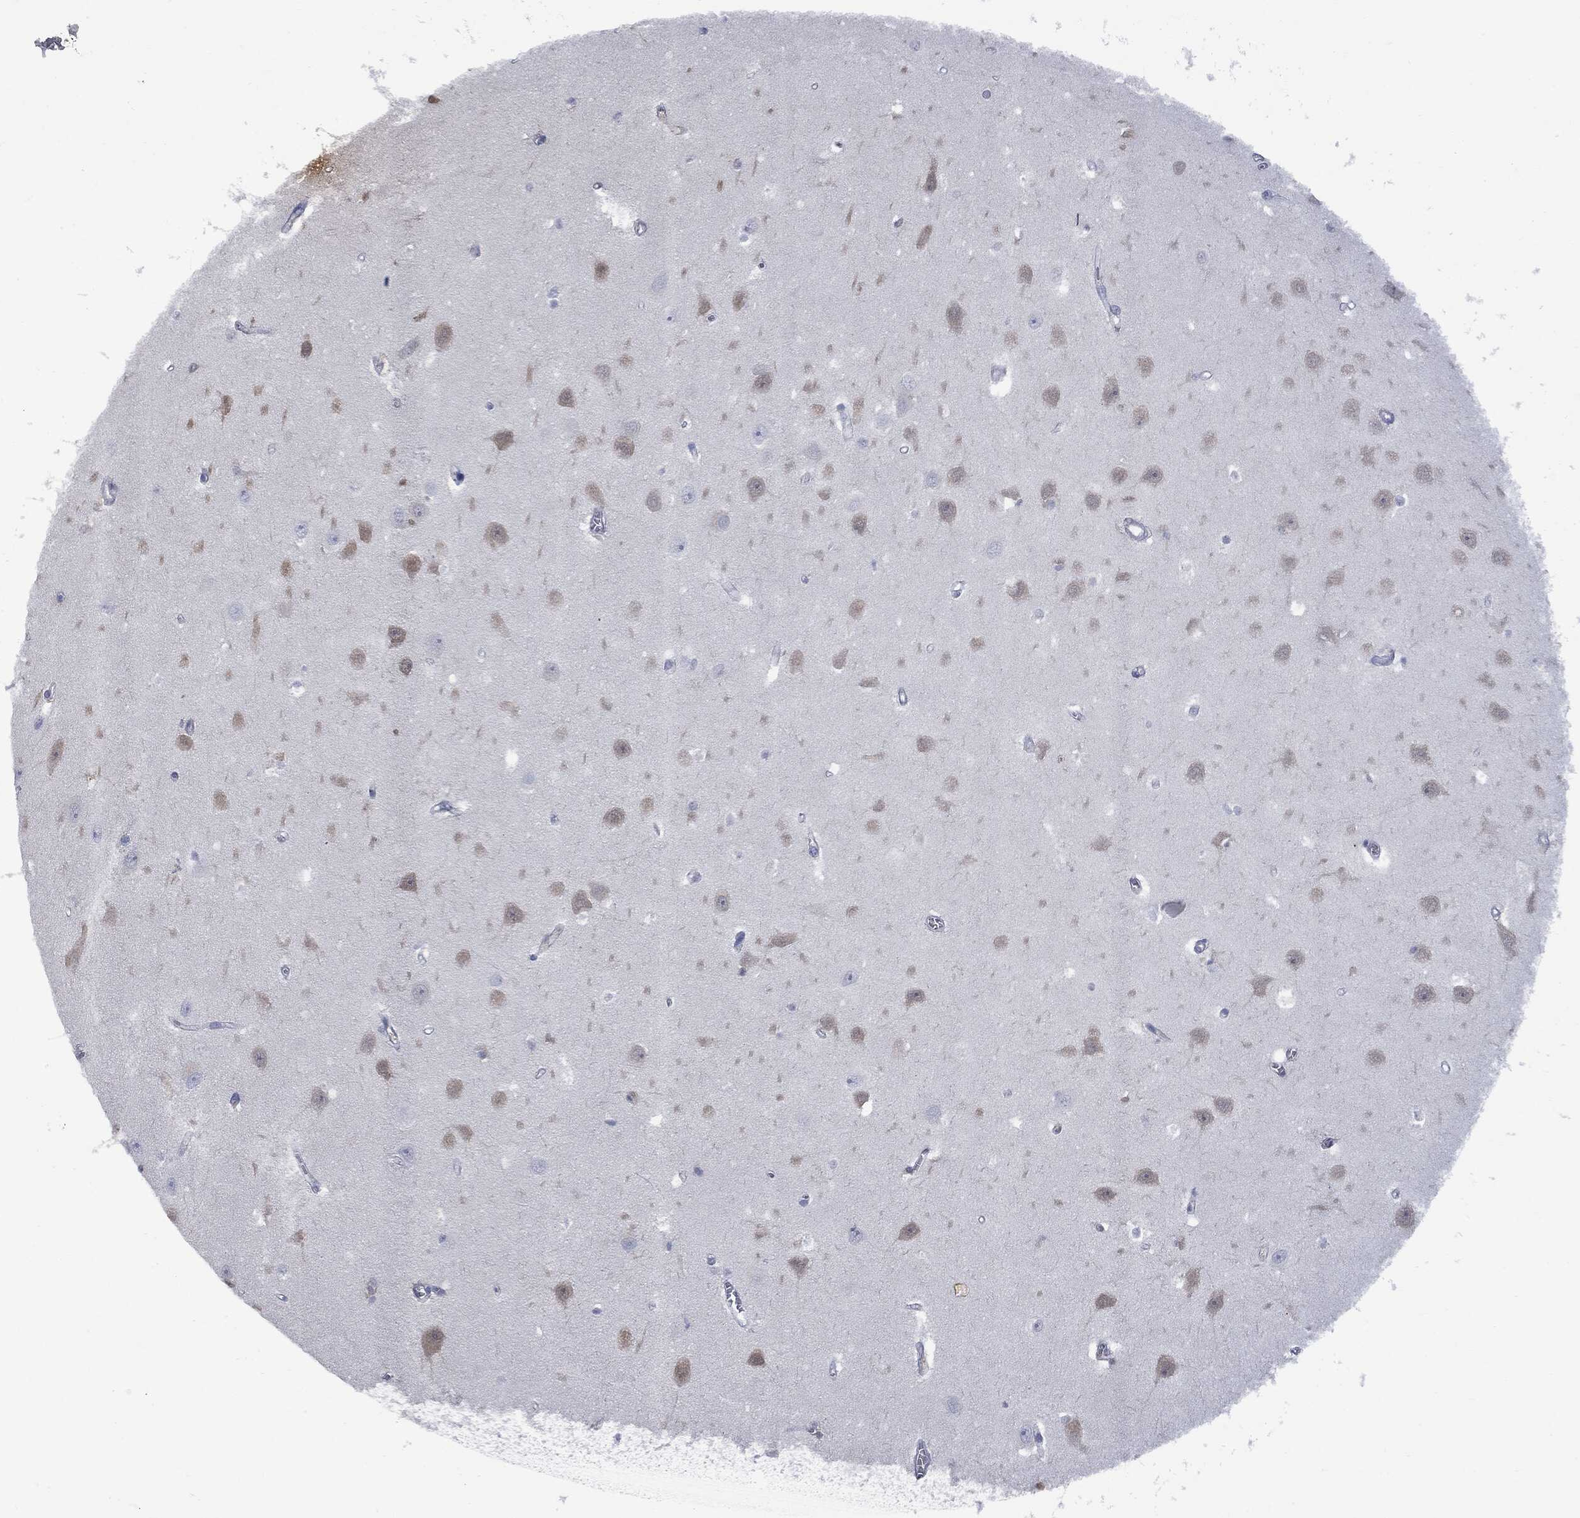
{"staining": {"intensity": "negative", "quantity": "none", "location": "none"}, "tissue": "hippocampus", "cell_type": "Glial cells", "image_type": "normal", "snomed": [{"axis": "morphology", "description": "Normal tissue, NOS"}, {"axis": "topography", "description": "Hippocampus"}], "caption": "Benign hippocampus was stained to show a protein in brown. There is no significant expression in glial cells. Brightfield microscopy of immunohistochemistry stained with DAB (3,3'-diaminobenzidine) (brown) and hematoxylin (blue), captured at high magnification.", "gene": "BTK", "patient": {"sex": "female", "age": 64}}